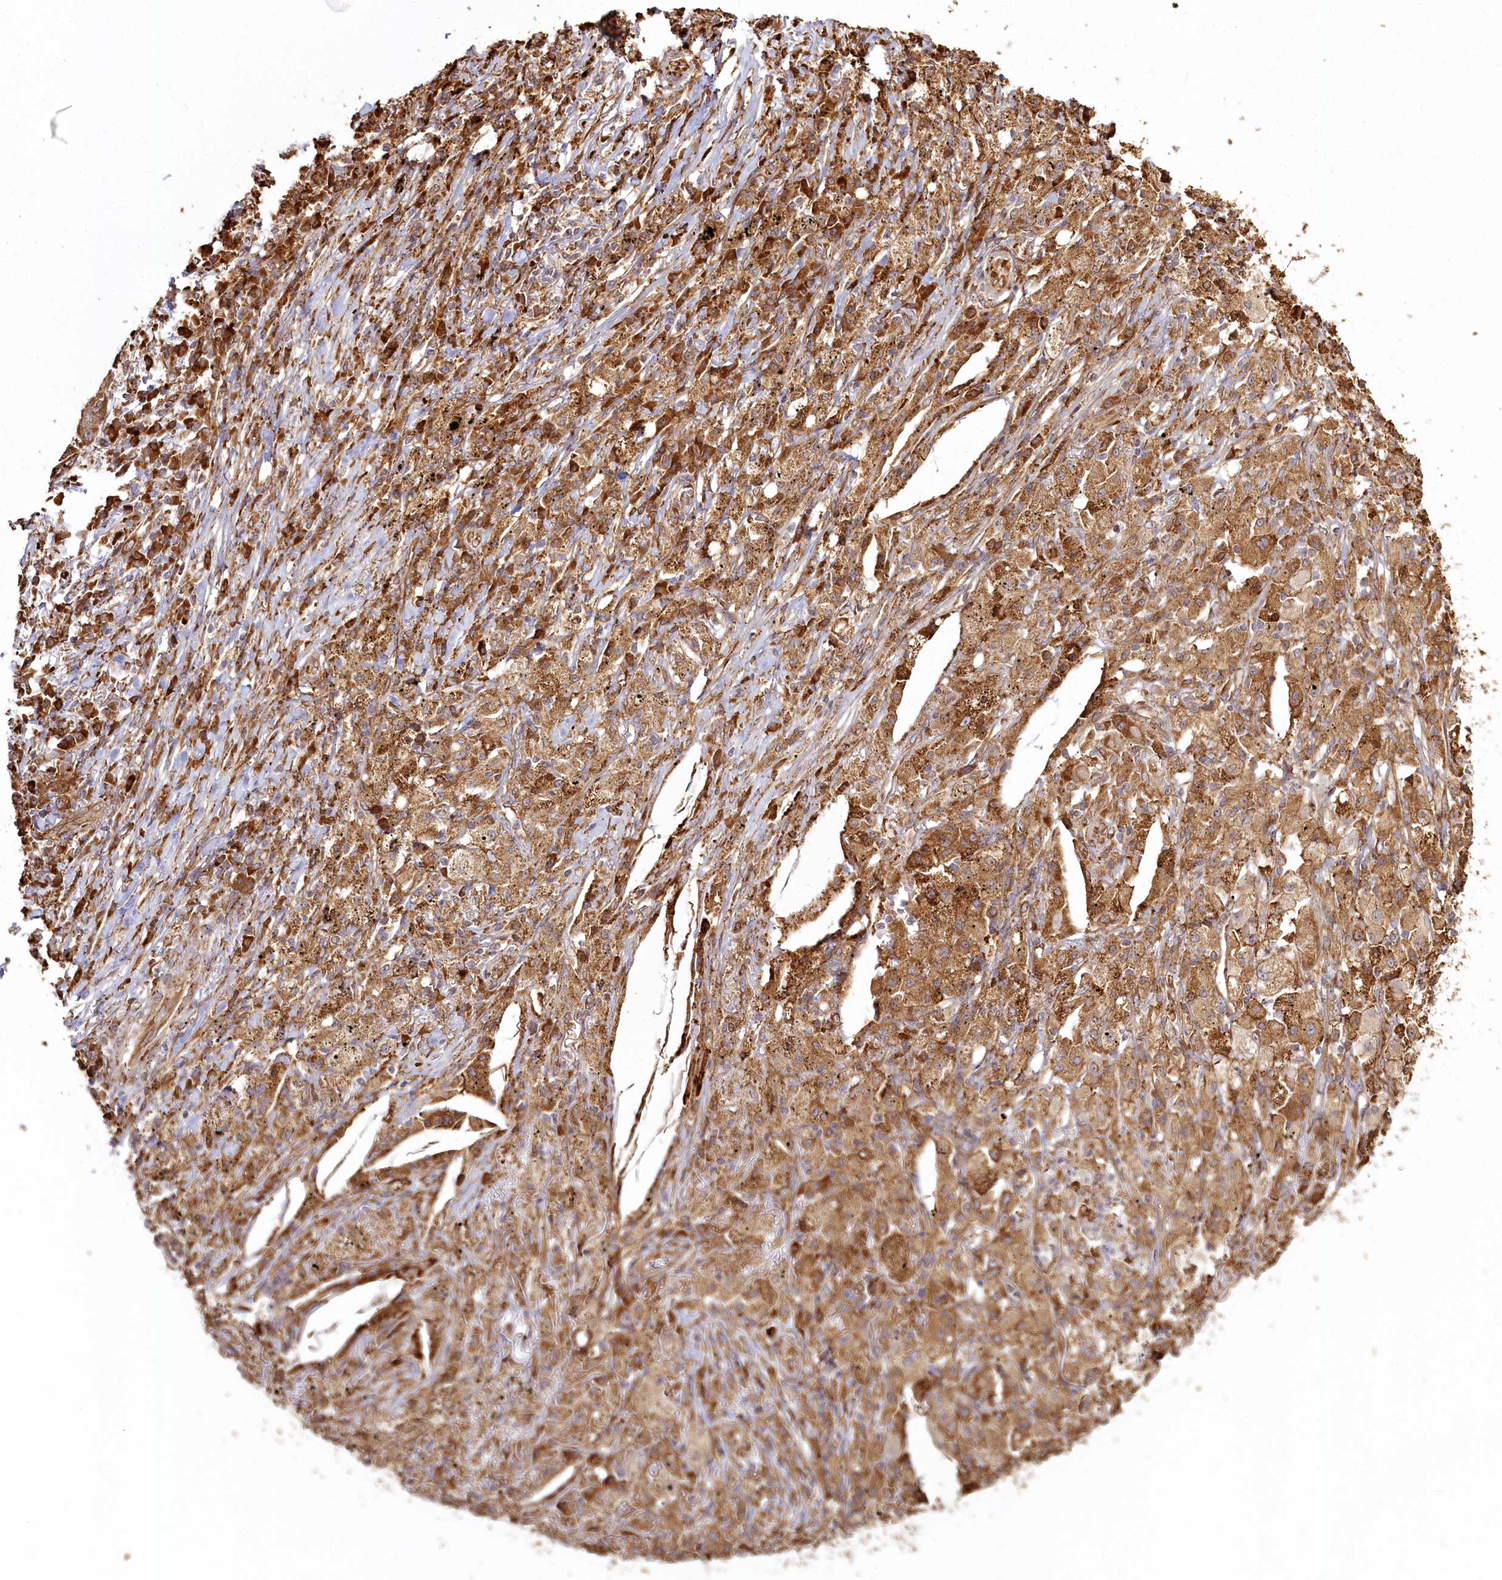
{"staining": {"intensity": "moderate", "quantity": ">75%", "location": "cytoplasmic/membranous"}, "tissue": "lung cancer", "cell_type": "Tumor cells", "image_type": "cancer", "snomed": [{"axis": "morphology", "description": "Squamous cell carcinoma, NOS"}, {"axis": "topography", "description": "Lung"}], "caption": "Approximately >75% of tumor cells in human lung squamous cell carcinoma show moderate cytoplasmic/membranous protein staining as visualized by brown immunohistochemical staining.", "gene": "FAM13A", "patient": {"sex": "female", "age": 63}}